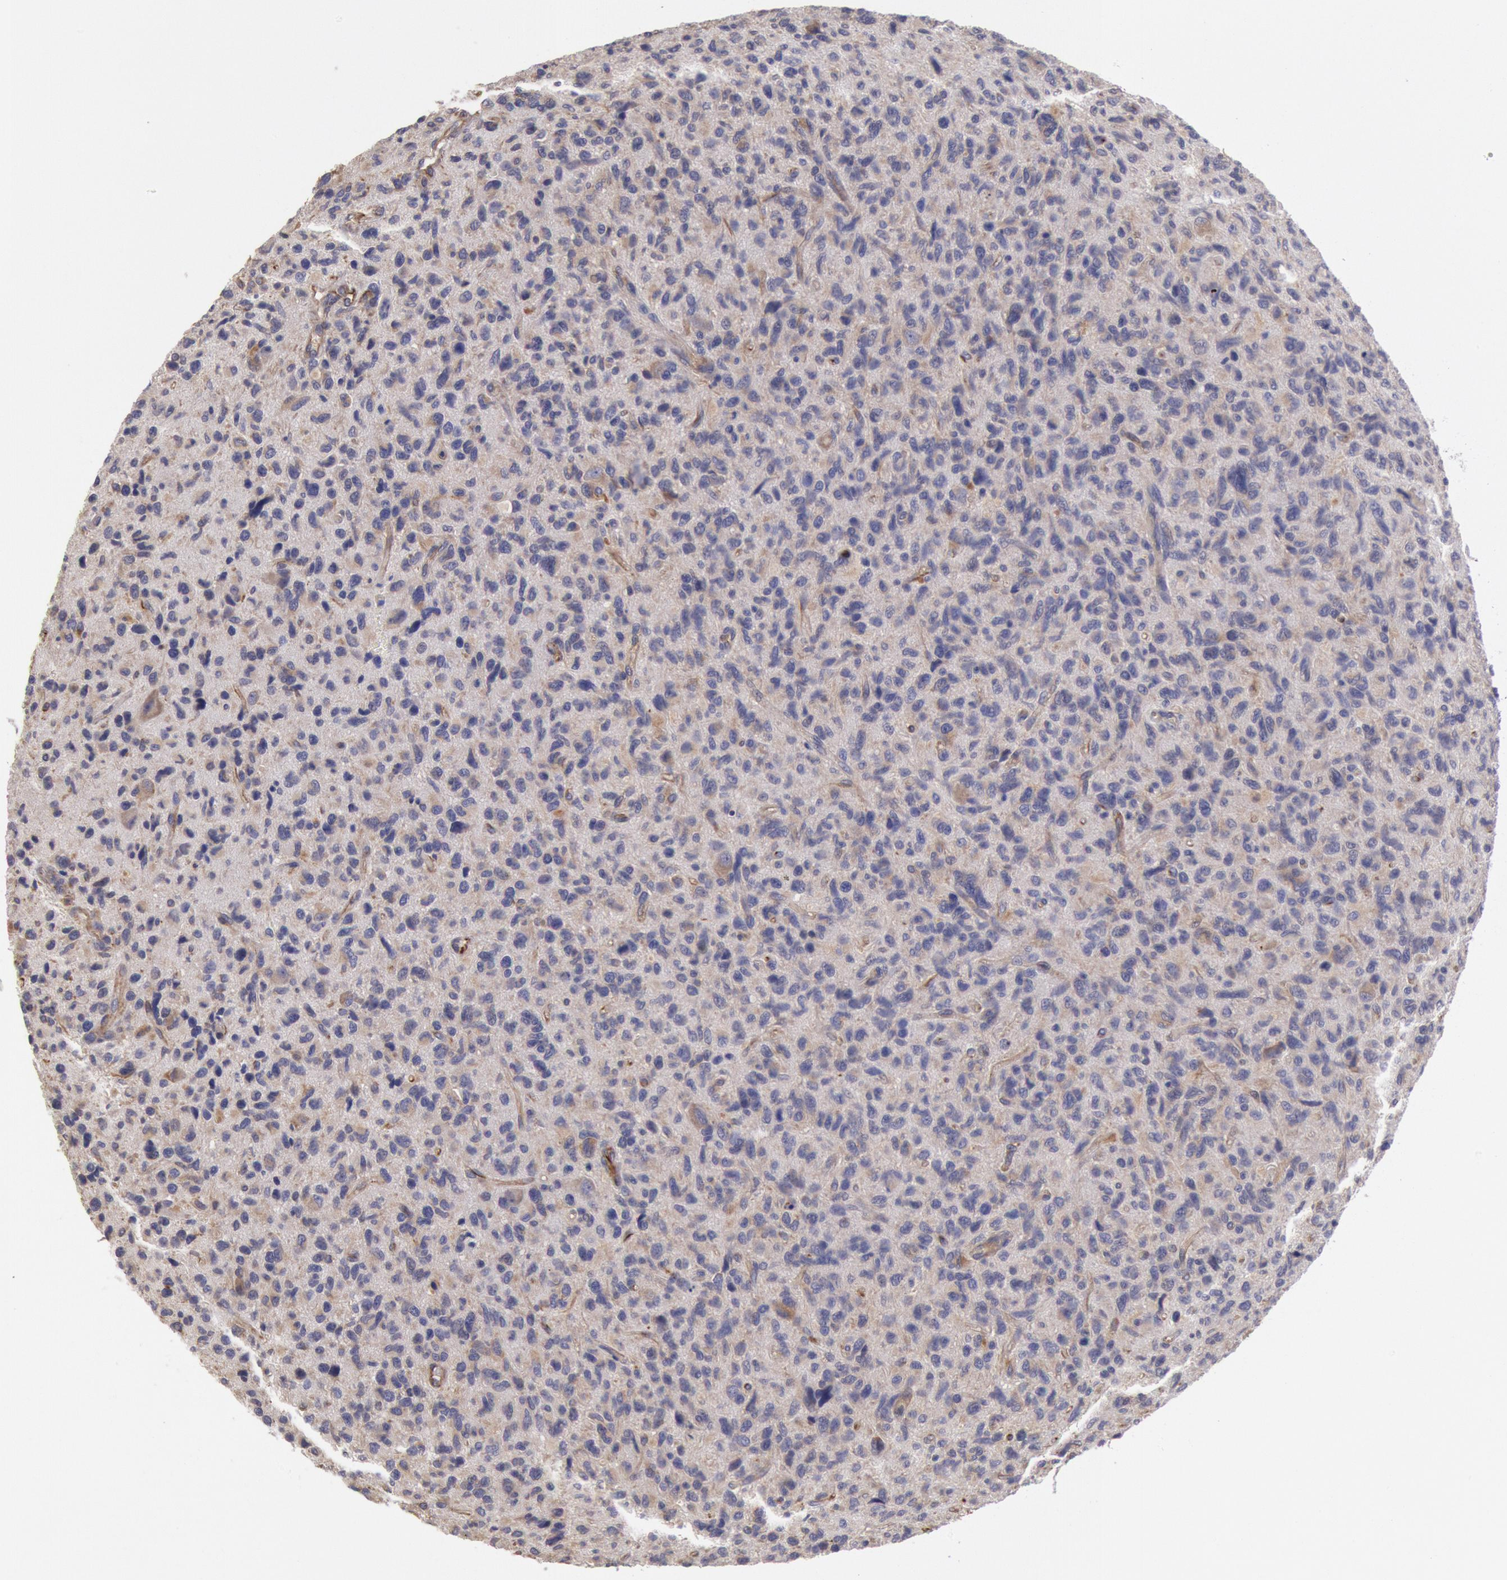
{"staining": {"intensity": "weak", "quantity": "<25%", "location": "cytoplasmic/membranous"}, "tissue": "glioma", "cell_type": "Tumor cells", "image_type": "cancer", "snomed": [{"axis": "morphology", "description": "Glioma, malignant, High grade"}, {"axis": "topography", "description": "Brain"}], "caption": "High-grade glioma (malignant) was stained to show a protein in brown. There is no significant positivity in tumor cells.", "gene": "RNF139", "patient": {"sex": "female", "age": 60}}